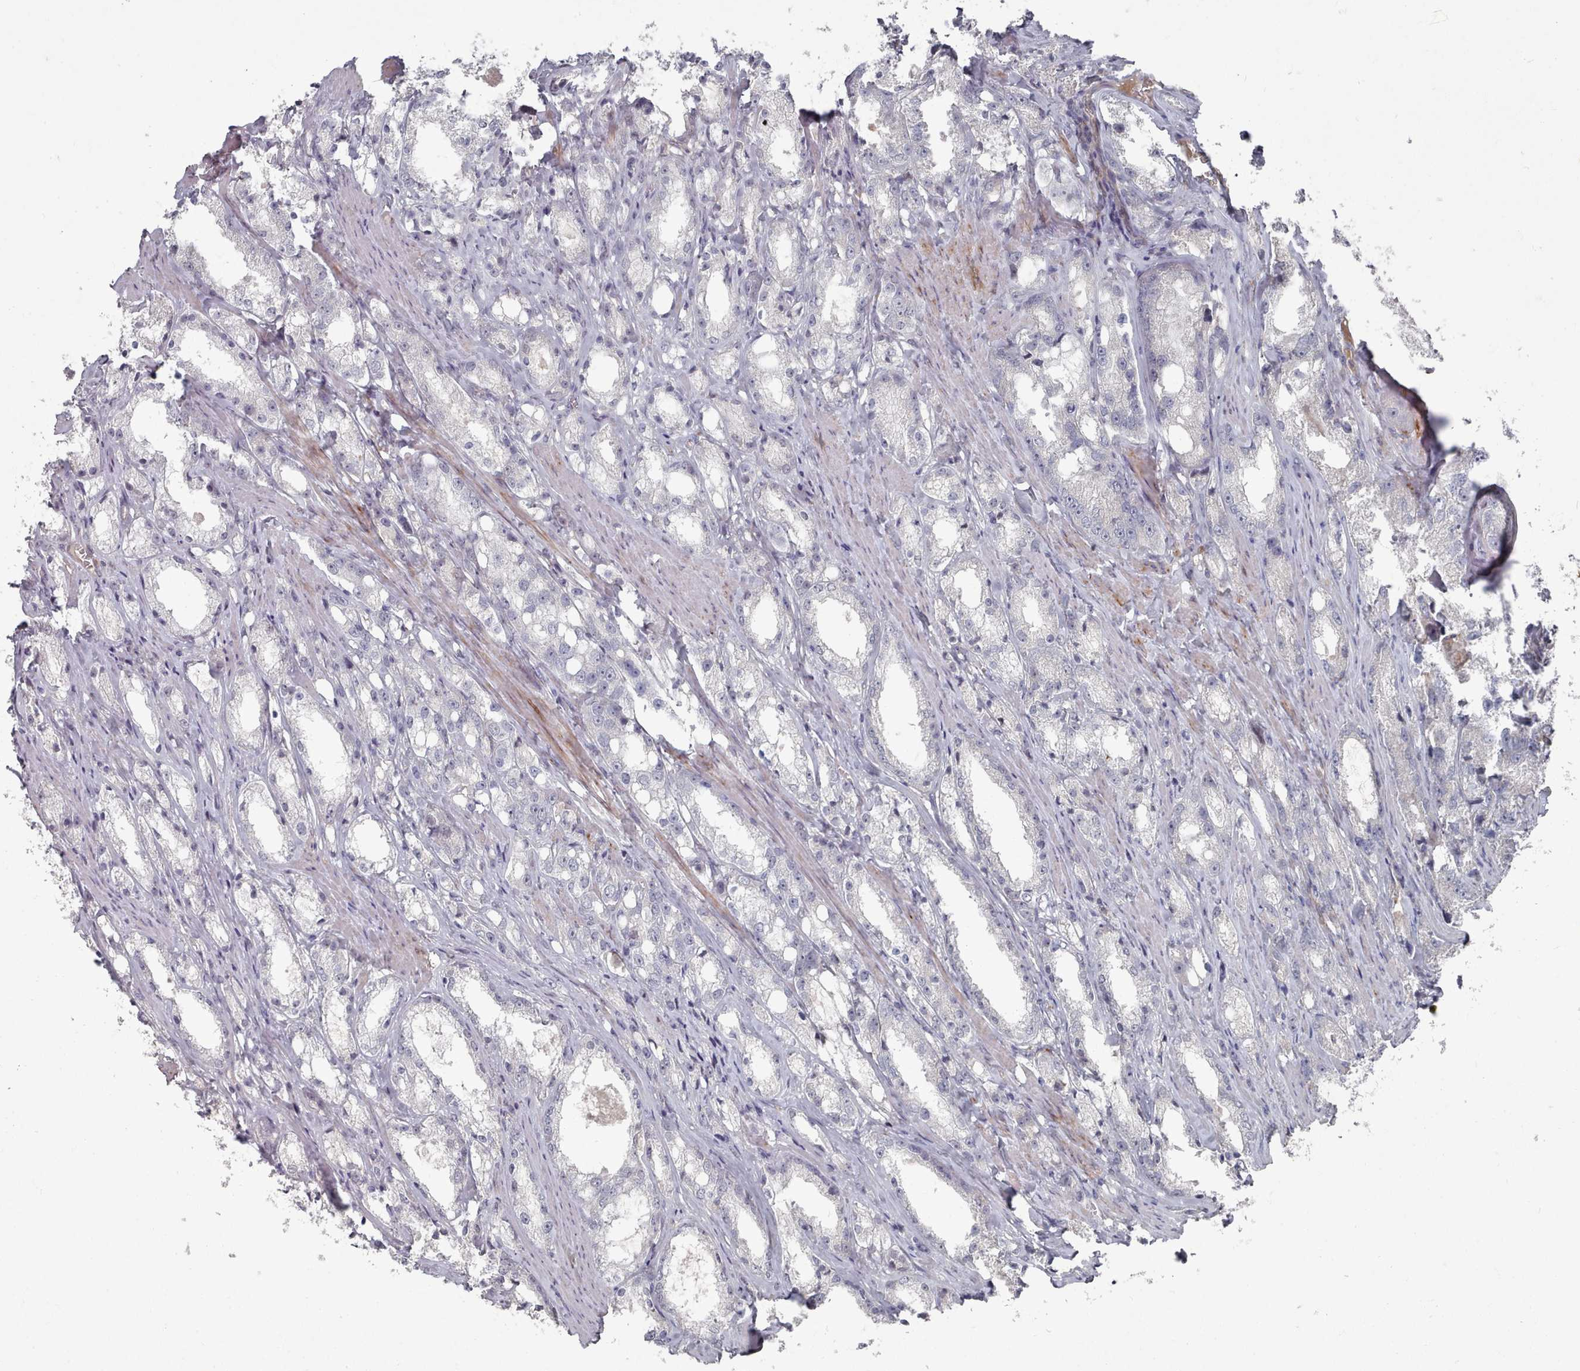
{"staining": {"intensity": "negative", "quantity": "none", "location": "none"}, "tissue": "prostate cancer", "cell_type": "Tumor cells", "image_type": "cancer", "snomed": [{"axis": "morphology", "description": "Adenocarcinoma, High grade"}, {"axis": "topography", "description": "Prostate"}], "caption": "Immunohistochemistry (IHC) image of human prostate cancer (high-grade adenocarcinoma) stained for a protein (brown), which shows no expression in tumor cells.", "gene": "COL8A2", "patient": {"sex": "male", "age": 66}}